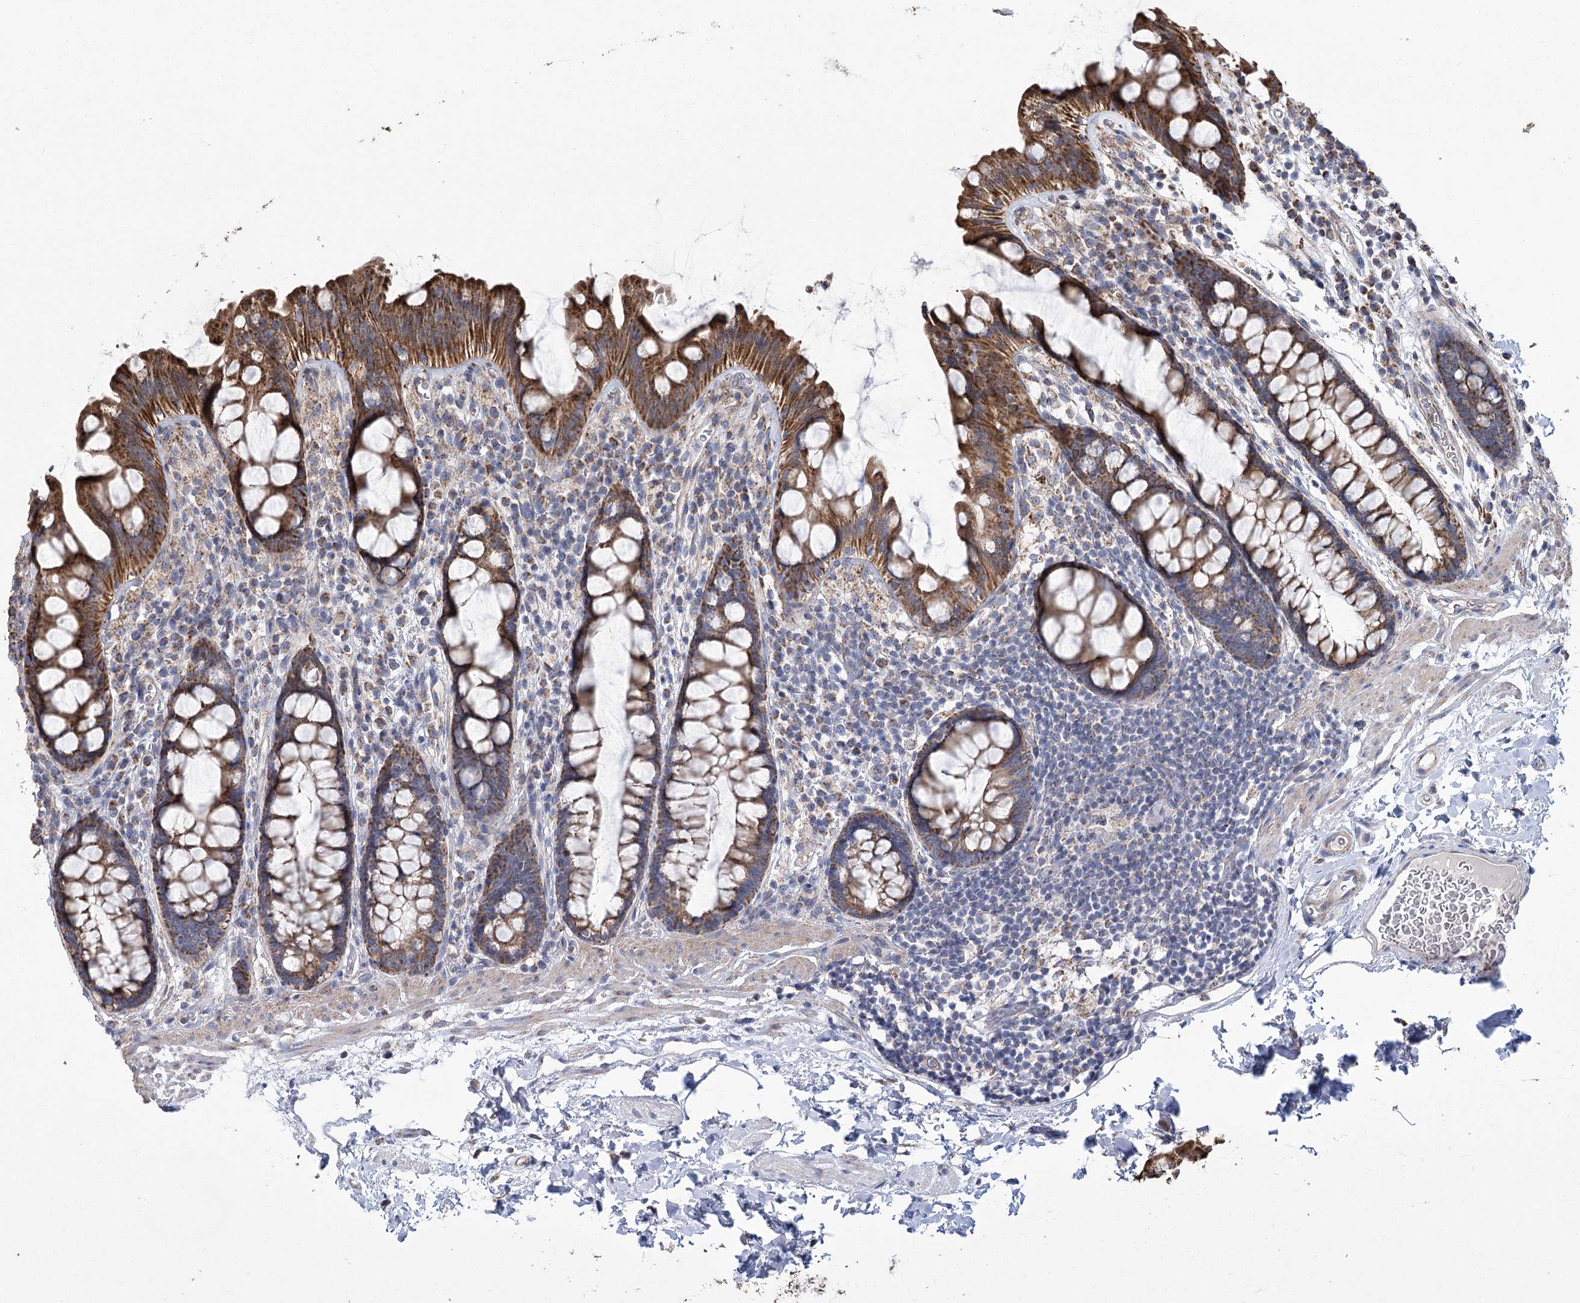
{"staining": {"intensity": "weak", "quantity": ">75%", "location": "cytoplasmic/membranous"}, "tissue": "colon", "cell_type": "Endothelial cells", "image_type": "normal", "snomed": [{"axis": "morphology", "description": "Normal tissue, NOS"}, {"axis": "topography", "description": "Colon"}], "caption": "IHC (DAB (3,3'-diaminobenzidine)) staining of normal human colon exhibits weak cytoplasmic/membranous protein expression in approximately >75% of endothelial cells.", "gene": "RANBP3L", "patient": {"sex": "female", "age": 80}}